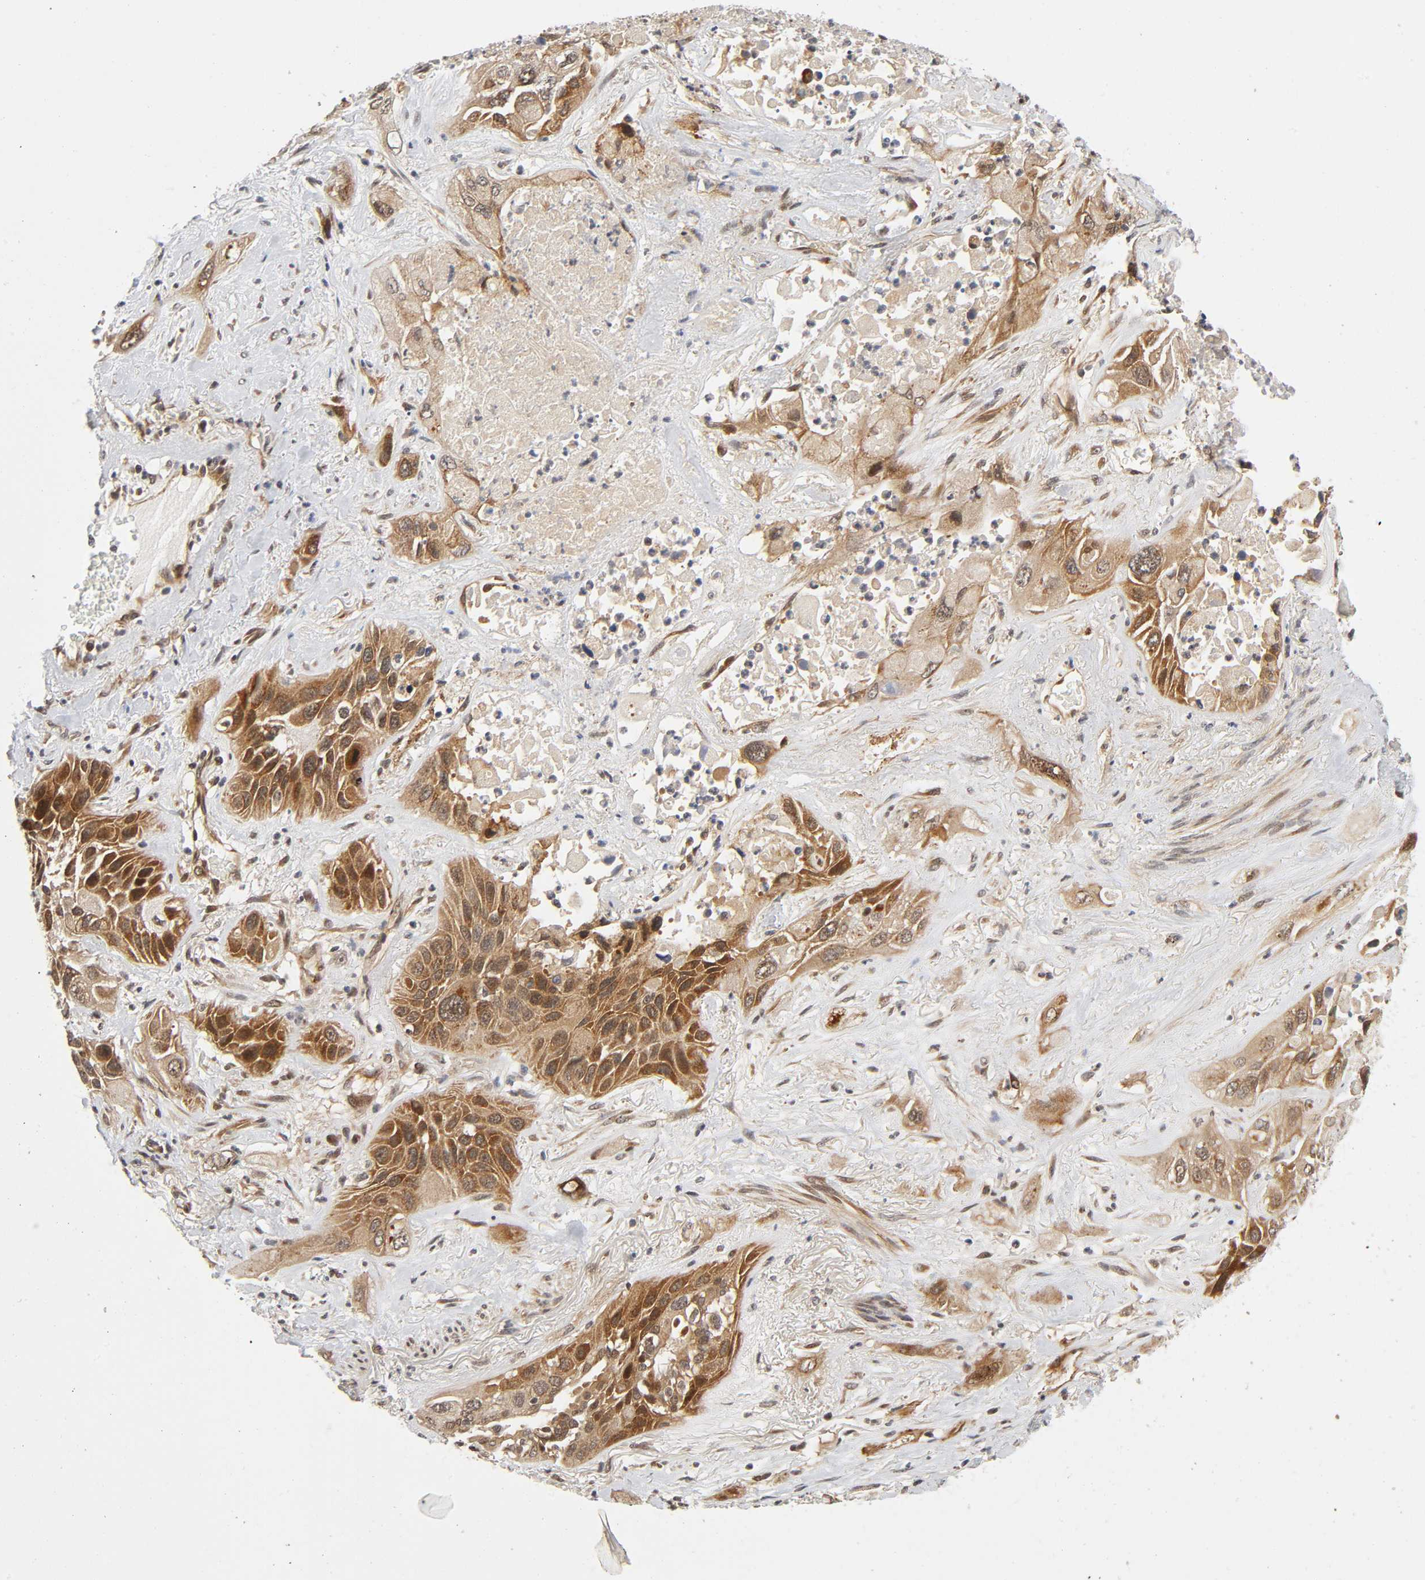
{"staining": {"intensity": "moderate", "quantity": ">75%", "location": "cytoplasmic/membranous,nuclear"}, "tissue": "lung cancer", "cell_type": "Tumor cells", "image_type": "cancer", "snomed": [{"axis": "morphology", "description": "Squamous cell carcinoma, NOS"}, {"axis": "topography", "description": "Lung"}], "caption": "Protein positivity by immunohistochemistry reveals moderate cytoplasmic/membranous and nuclear staining in approximately >75% of tumor cells in lung squamous cell carcinoma.", "gene": "IQCJ-SCHIP1", "patient": {"sex": "female", "age": 76}}